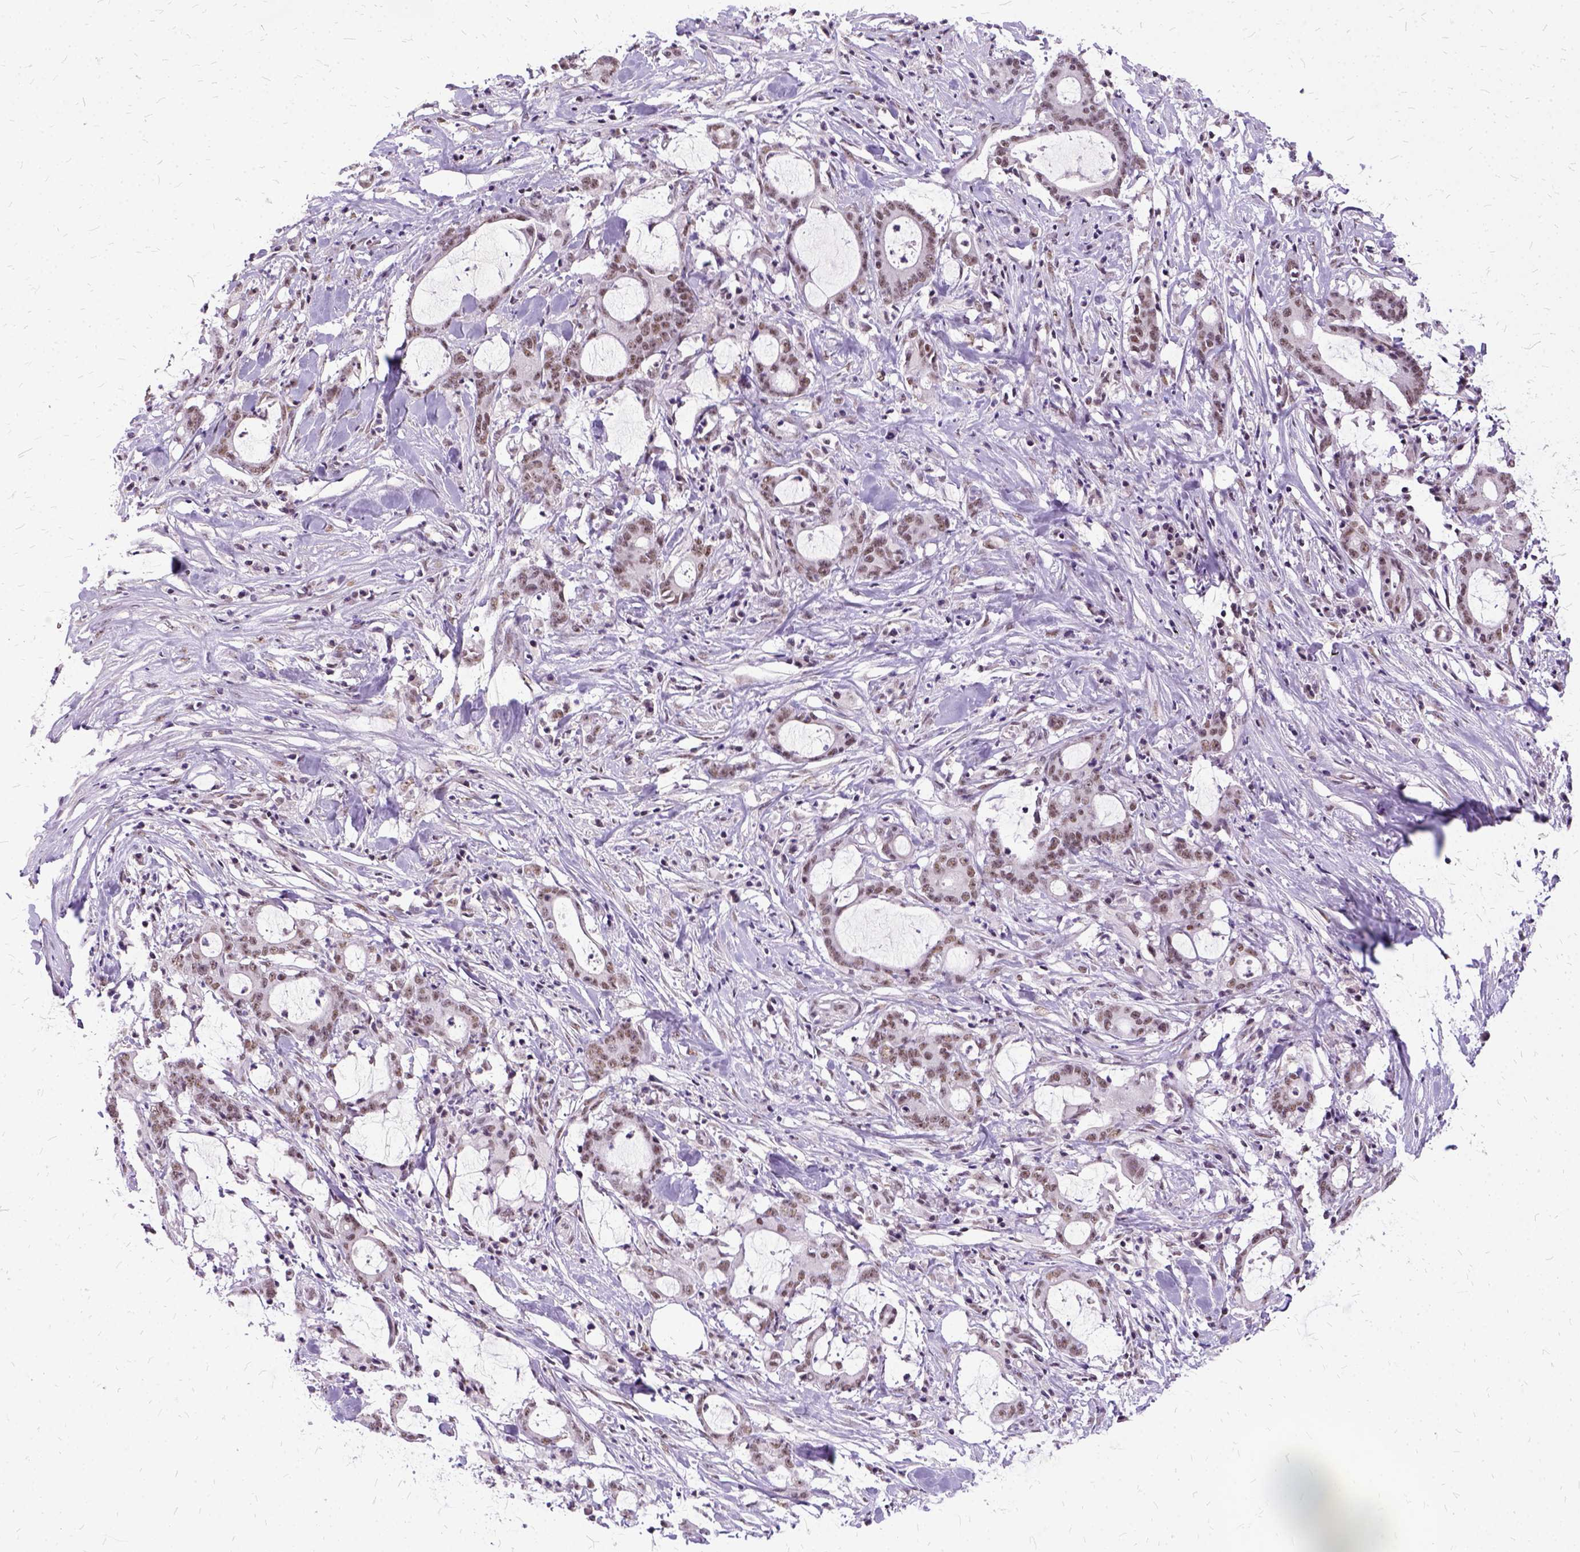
{"staining": {"intensity": "moderate", "quantity": ">75%", "location": "nuclear"}, "tissue": "stomach cancer", "cell_type": "Tumor cells", "image_type": "cancer", "snomed": [{"axis": "morphology", "description": "Adenocarcinoma, NOS"}, {"axis": "topography", "description": "Stomach, upper"}], "caption": "Immunohistochemistry (IHC) image of neoplastic tissue: stomach cancer (adenocarcinoma) stained using immunohistochemistry displays medium levels of moderate protein expression localized specifically in the nuclear of tumor cells, appearing as a nuclear brown color.", "gene": "SETD1A", "patient": {"sex": "male", "age": 68}}